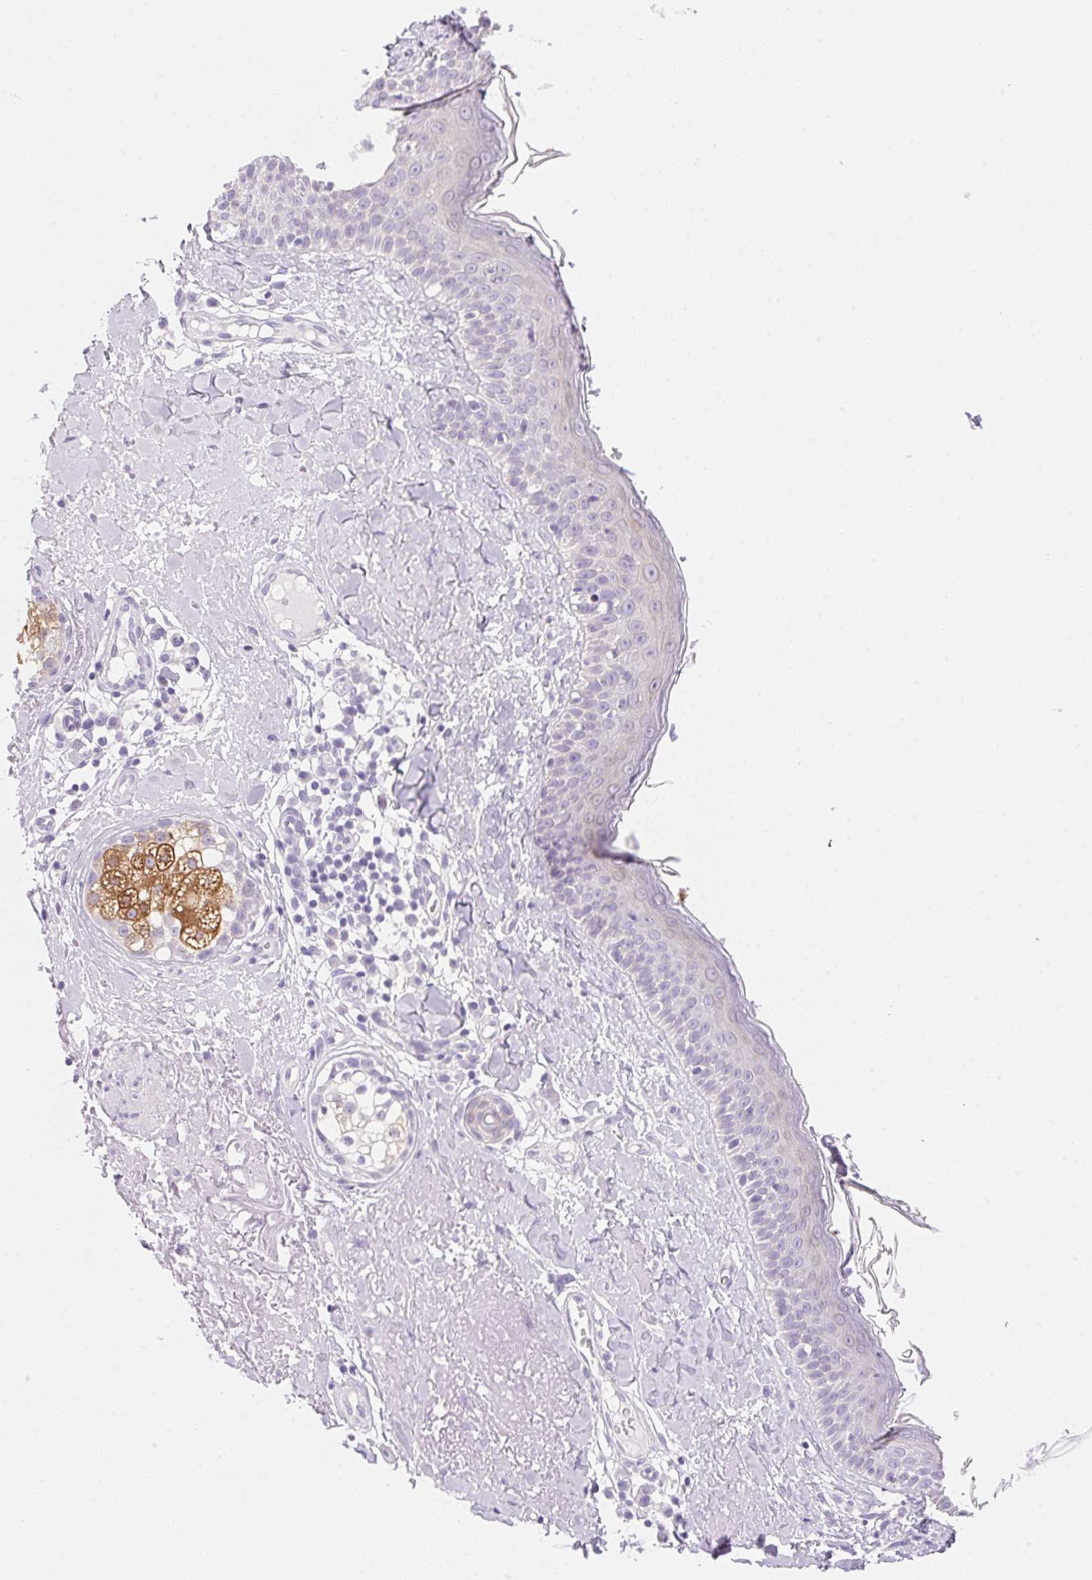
{"staining": {"intensity": "negative", "quantity": "none", "location": "none"}, "tissue": "skin", "cell_type": "Fibroblasts", "image_type": "normal", "snomed": [{"axis": "morphology", "description": "Normal tissue, NOS"}, {"axis": "topography", "description": "Skin"}], "caption": "This image is of unremarkable skin stained with immunohistochemistry to label a protein in brown with the nuclei are counter-stained blue. There is no expression in fibroblasts.", "gene": "DHCR24", "patient": {"sex": "male", "age": 73}}